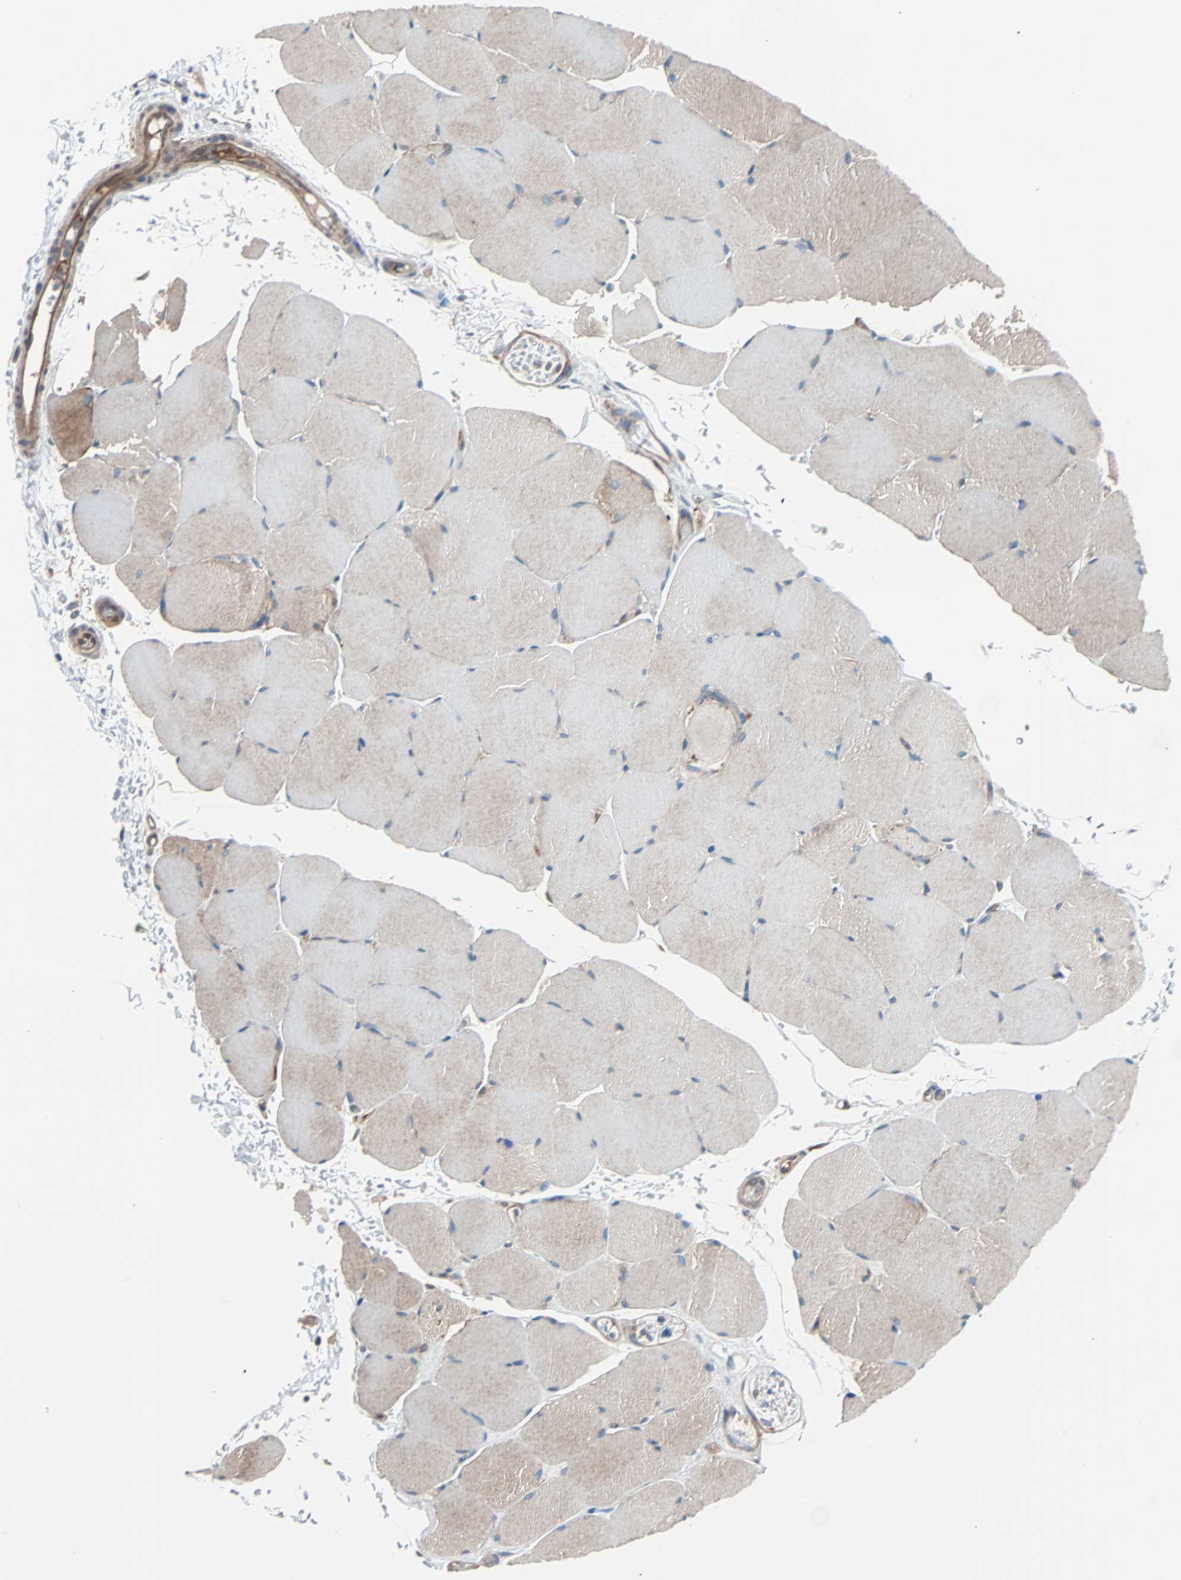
{"staining": {"intensity": "weak", "quantity": ">75%", "location": "cytoplasmic/membranous"}, "tissue": "skeletal muscle", "cell_type": "Myocytes", "image_type": "normal", "snomed": [{"axis": "morphology", "description": "Normal tissue, NOS"}, {"axis": "topography", "description": "Skeletal muscle"}, {"axis": "topography", "description": "Parathyroid gland"}], "caption": "IHC photomicrograph of unremarkable skeletal muscle: human skeletal muscle stained using immunohistochemistry reveals low levels of weak protein expression localized specifically in the cytoplasmic/membranous of myocytes, appearing as a cytoplasmic/membranous brown color.", "gene": "PHYH", "patient": {"sex": "female", "age": 37}}